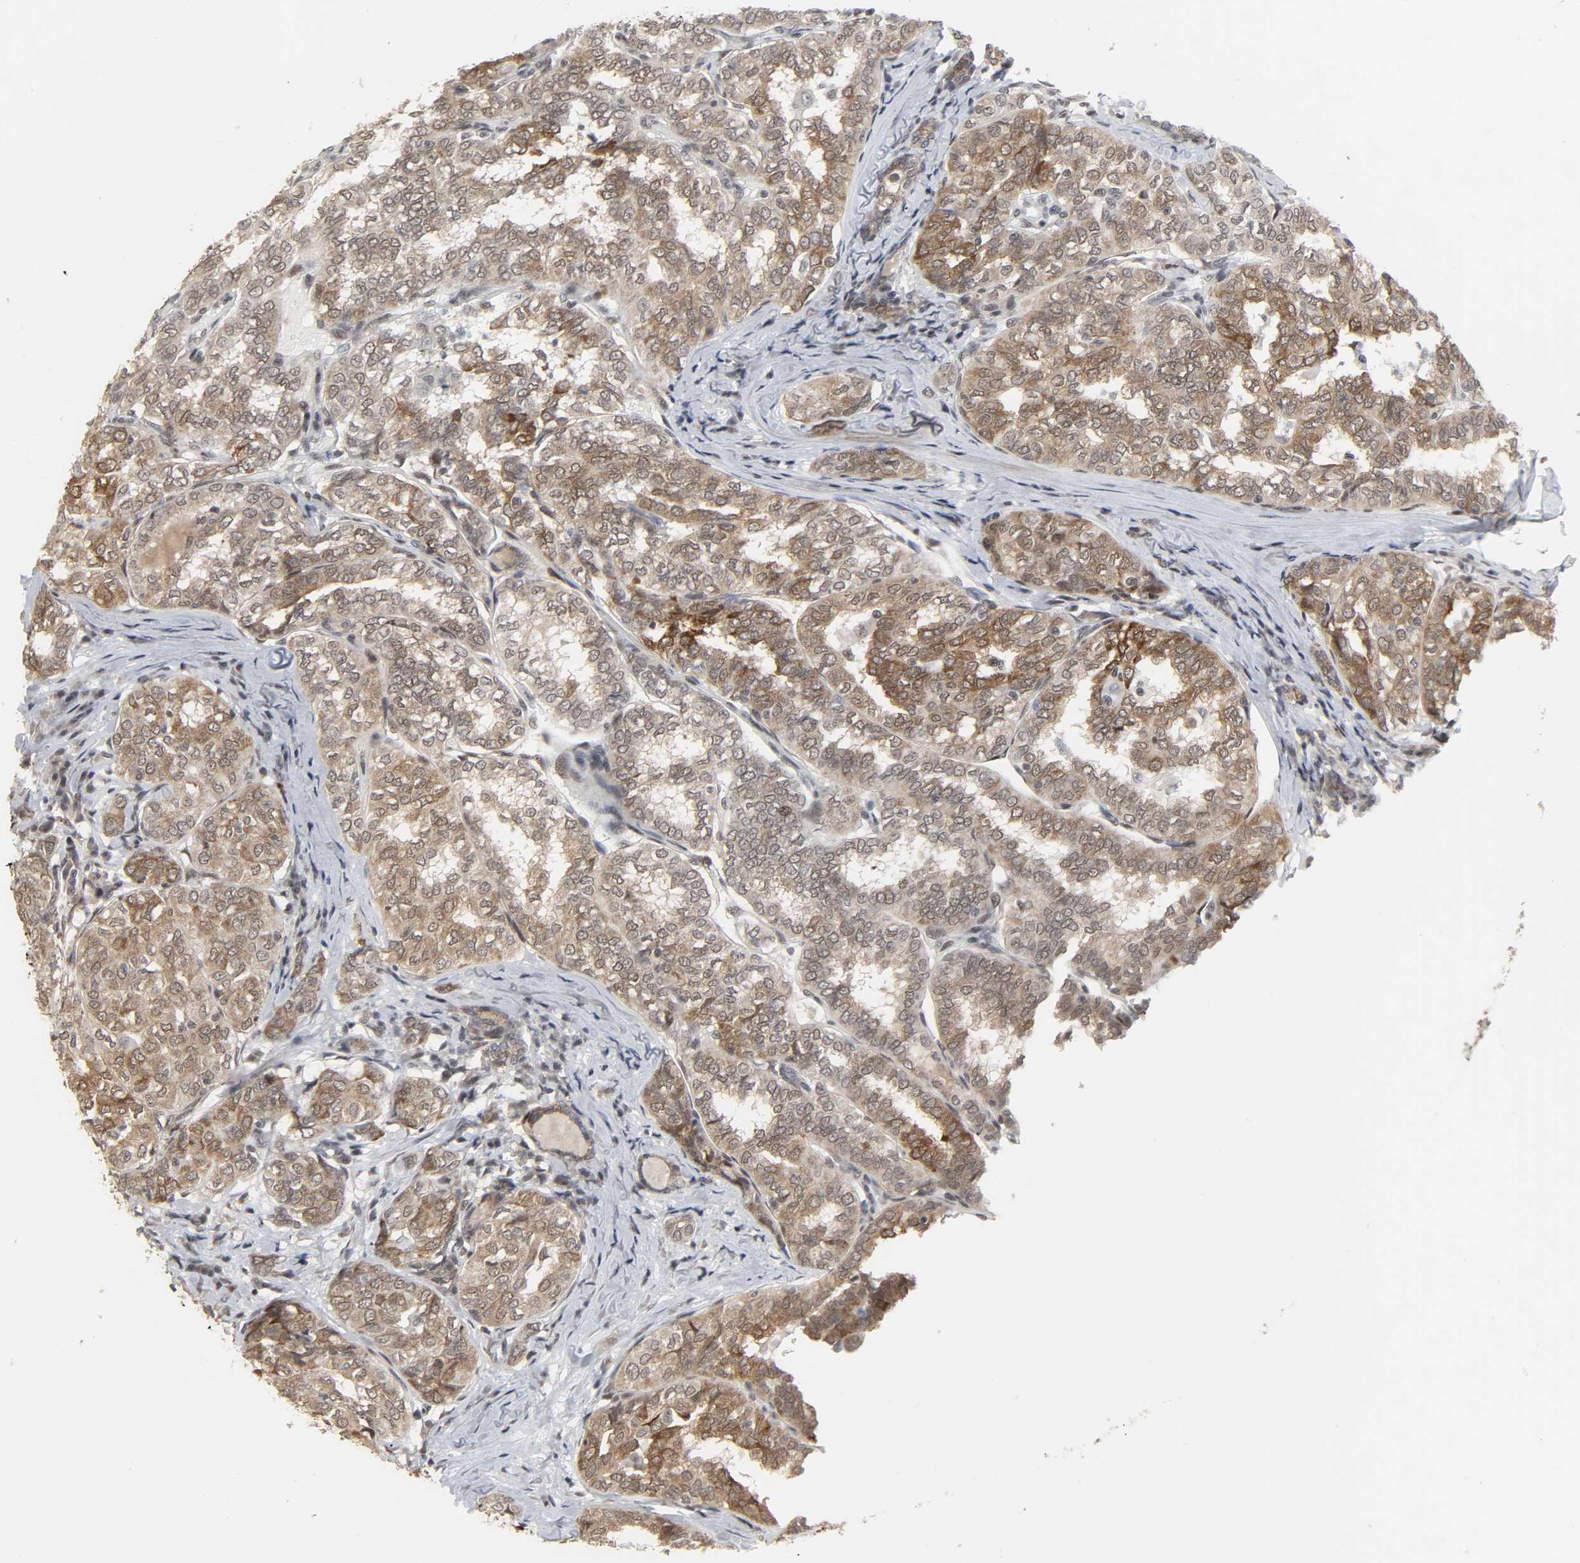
{"staining": {"intensity": "moderate", "quantity": ">75%", "location": "cytoplasmic/membranous"}, "tissue": "thyroid cancer", "cell_type": "Tumor cells", "image_type": "cancer", "snomed": [{"axis": "morphology", "description": "Papillary adenocarcinoma, NOS"}, {"axis": "topography", "description": "Thyroid gland"}], "caption": "Moderate cytoplasmic/membranous protein staining is present in about >75% of tumor cells in thyroid cancer (papillary adenocarcinoma). (DAB = brown stain, brightfield microscopy at high magnification).", "gene": "MUC1", "patient": {"sex": "female", "age": 30}}